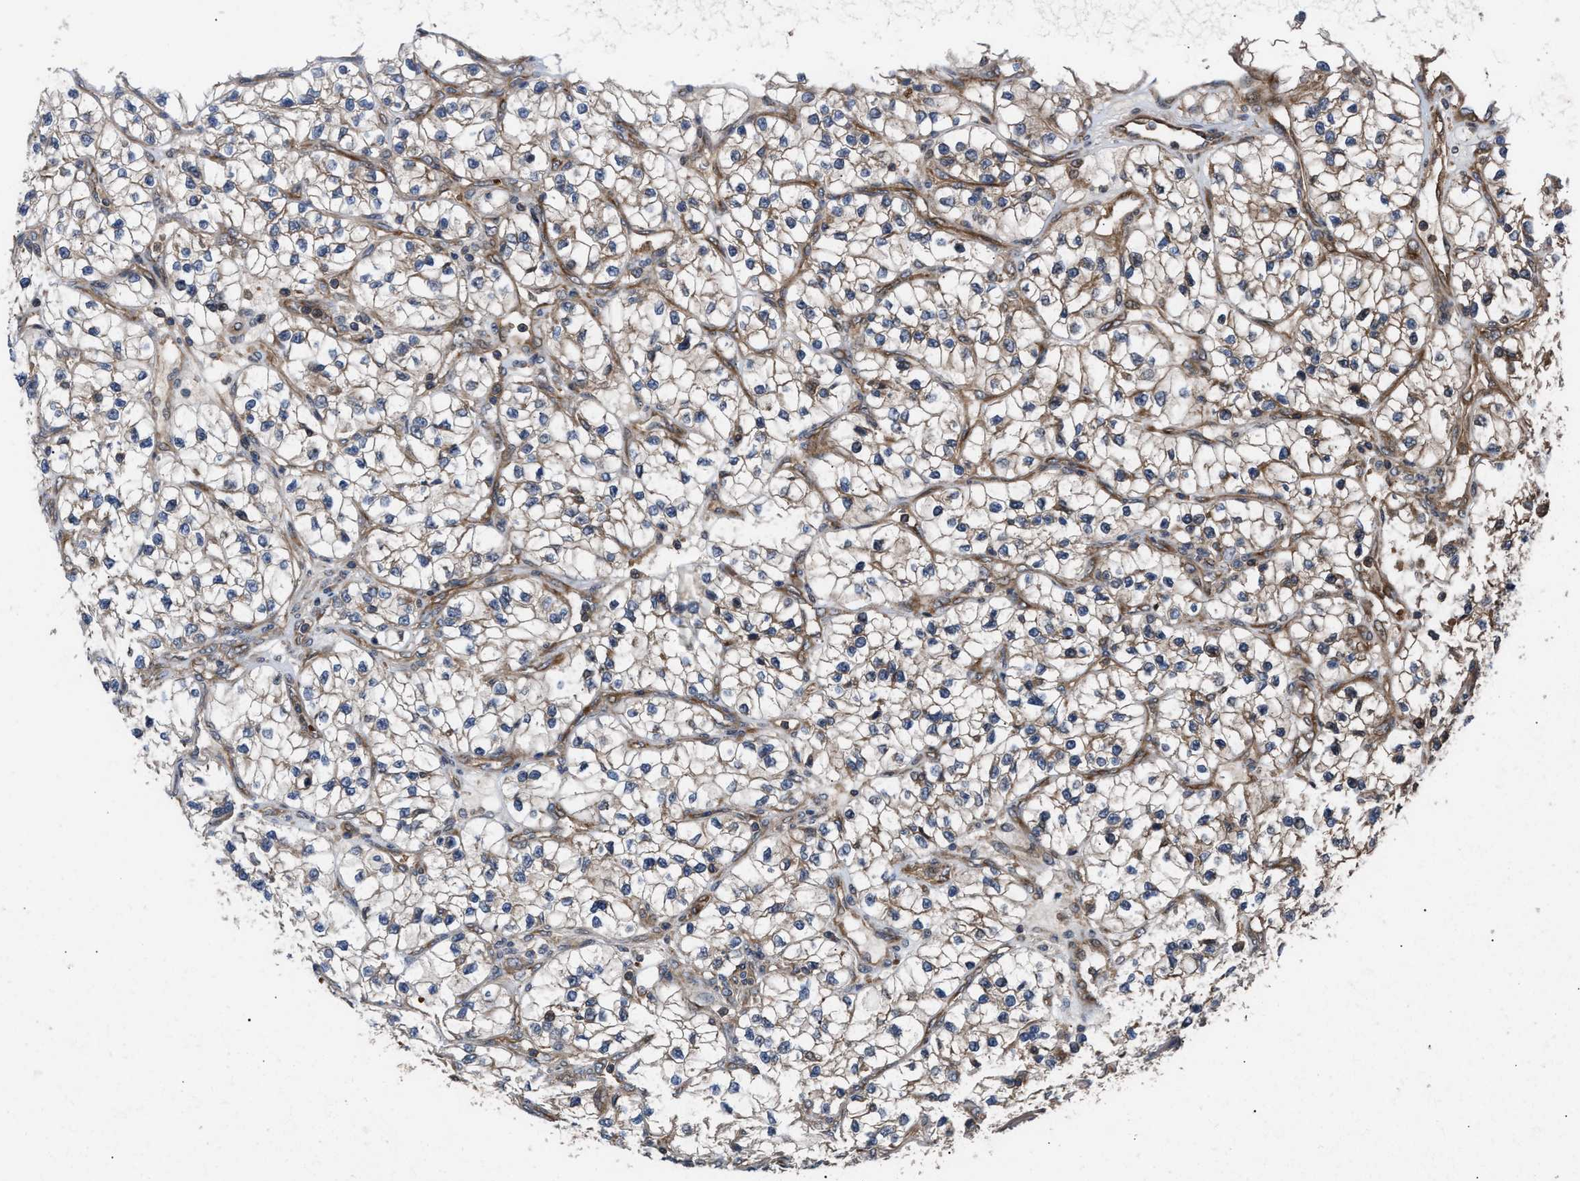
{"staining": {"intensity": "moderate", "quantity": "<25%", "location": "cytoplasmic/membranous"}, "tissue": "renal cancer", "cell_type": "Tumor cells", "image_type": "cancer", "snomed": [{"axis": "morphology", "description": "Adenocarcinoma, NOS"}, {"axis": "topography", "description": "Kidney"}], "caption": "Immunohistochemistry staining of renal cancer (adenocarcinoma), which demonstrates low levels of moderate cytoplasmic/membranous staining in about <25% of tumor cells indicating moderate cytoplasmic/membranous protein positivity. The staining was performed using DAB (3,3'-diaminobenzidine) (brown) for protein detection and nuclei were counterstained in hematoxylin (blue).", "gene": "STAU1", "patient": {"sex": "female", "age": 57}}